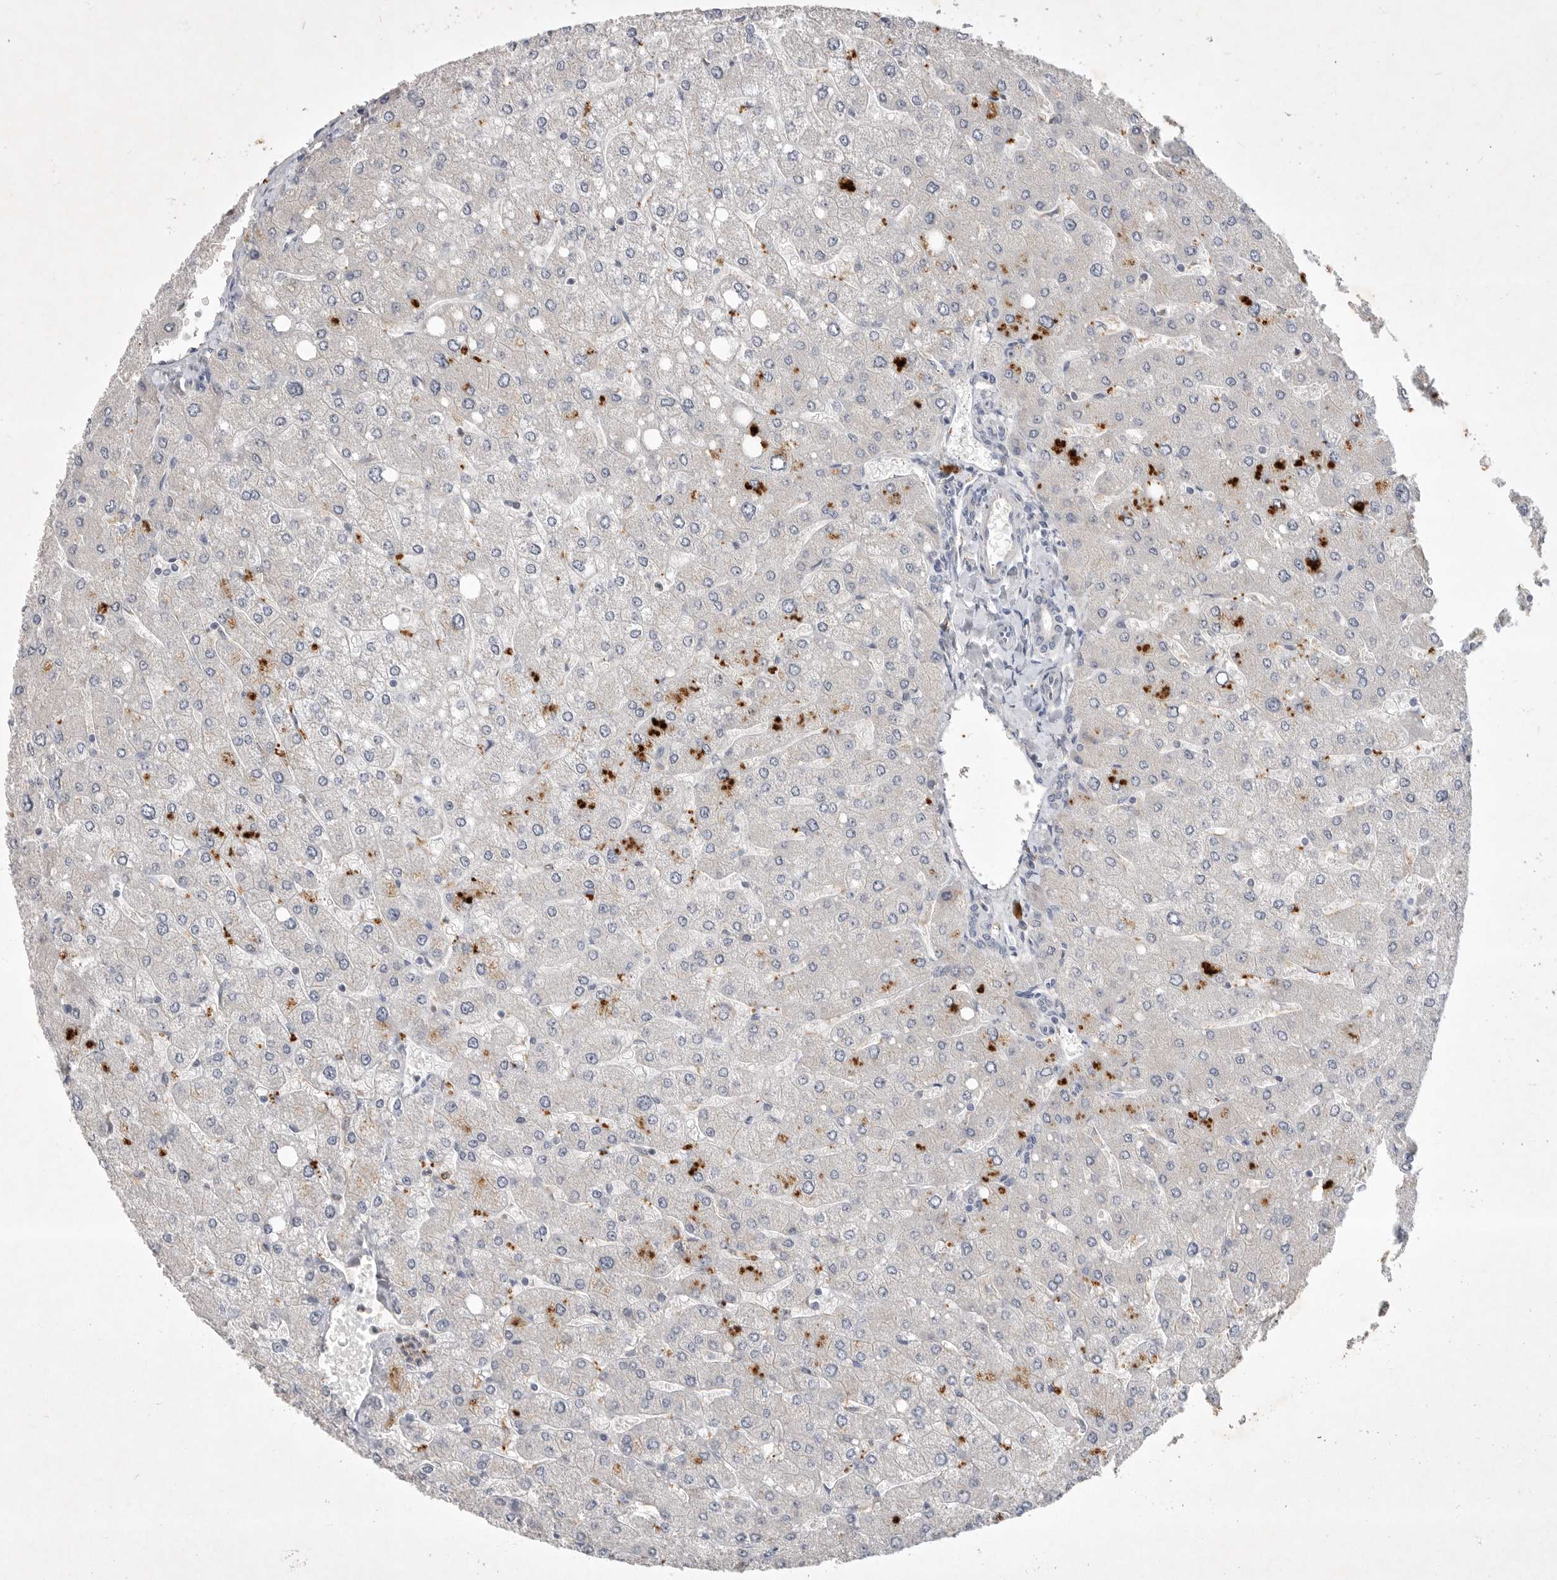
{"staining": {"intensity": "negative", "quantity": "none", "location": "none"}, "tissue": "liver", "cell_type": "Cholangiocytes", "image_type": "normal", "snomed": [{"axis": "morphology", "description": "Normal tissue, NOS"}, {"axis": "topography", "description": "Liver"}], "caption": "Liver stained for a protein using immunohistochemistry (IHC) reveals no positivity cholangiocytes.", "gene": "ITGAD", "patient": {"sex": "male", "age": 55}}